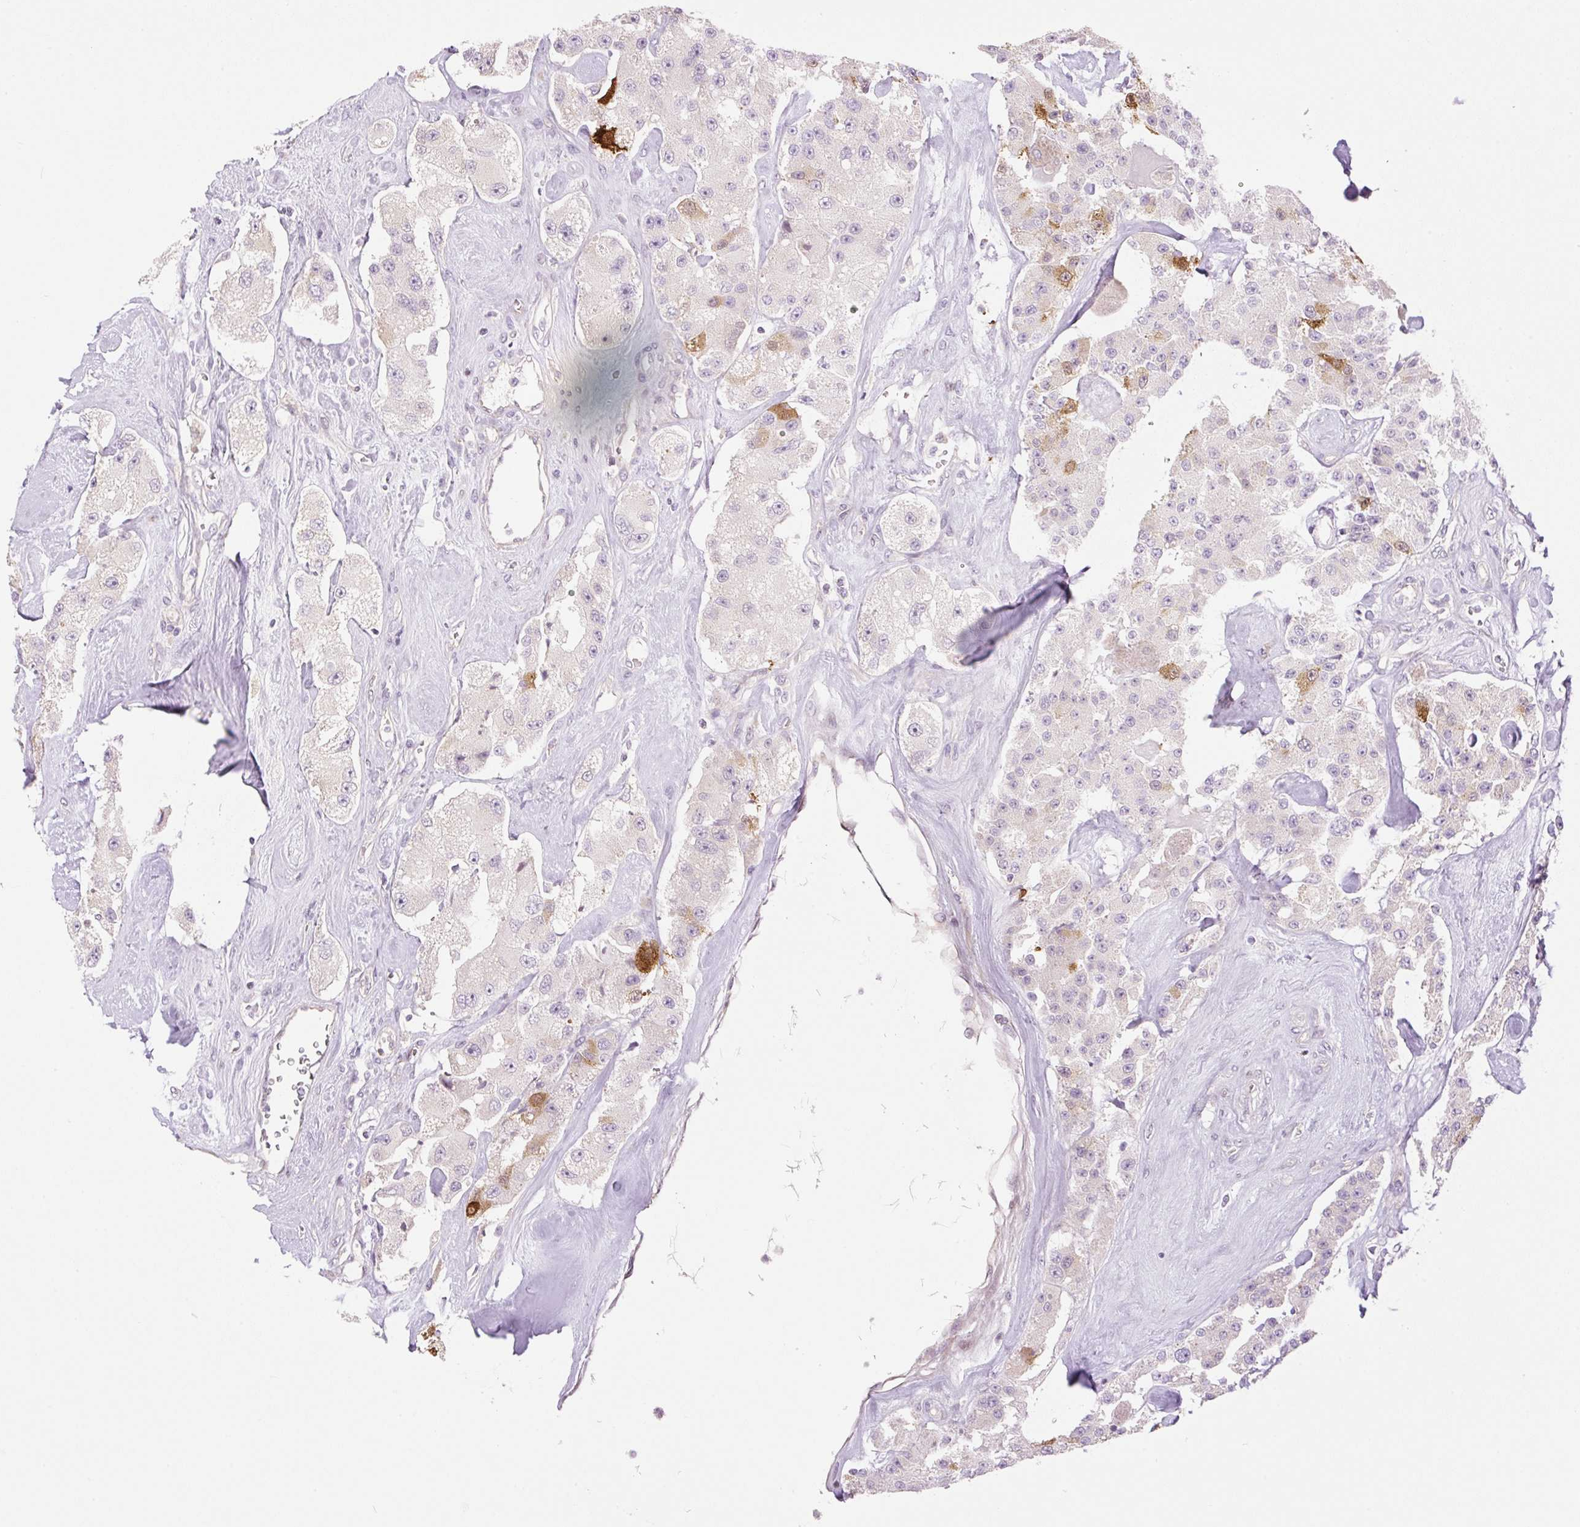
{"staining": {"intensity": "moderate", "quantity": "<25%", "location": "cytoplasmic/membranous"}, "tissue": "carcinoid", "cell_type": "Tumor cells", "image_type": "cancer", "snomed": [{"axis": "morphology", "description": "Carcinoid, malignant, NOS"}, {"axis": "topography", "description": "Pancreas"}], "caption": "Carcinoid tissue shows moderate cytoplasmic/membranous positivity in about <25% of tumor cells, visualized by immunohistochemistry.", "gene": "ZNF394", "patient": {"sex": "male", "age": 41}}